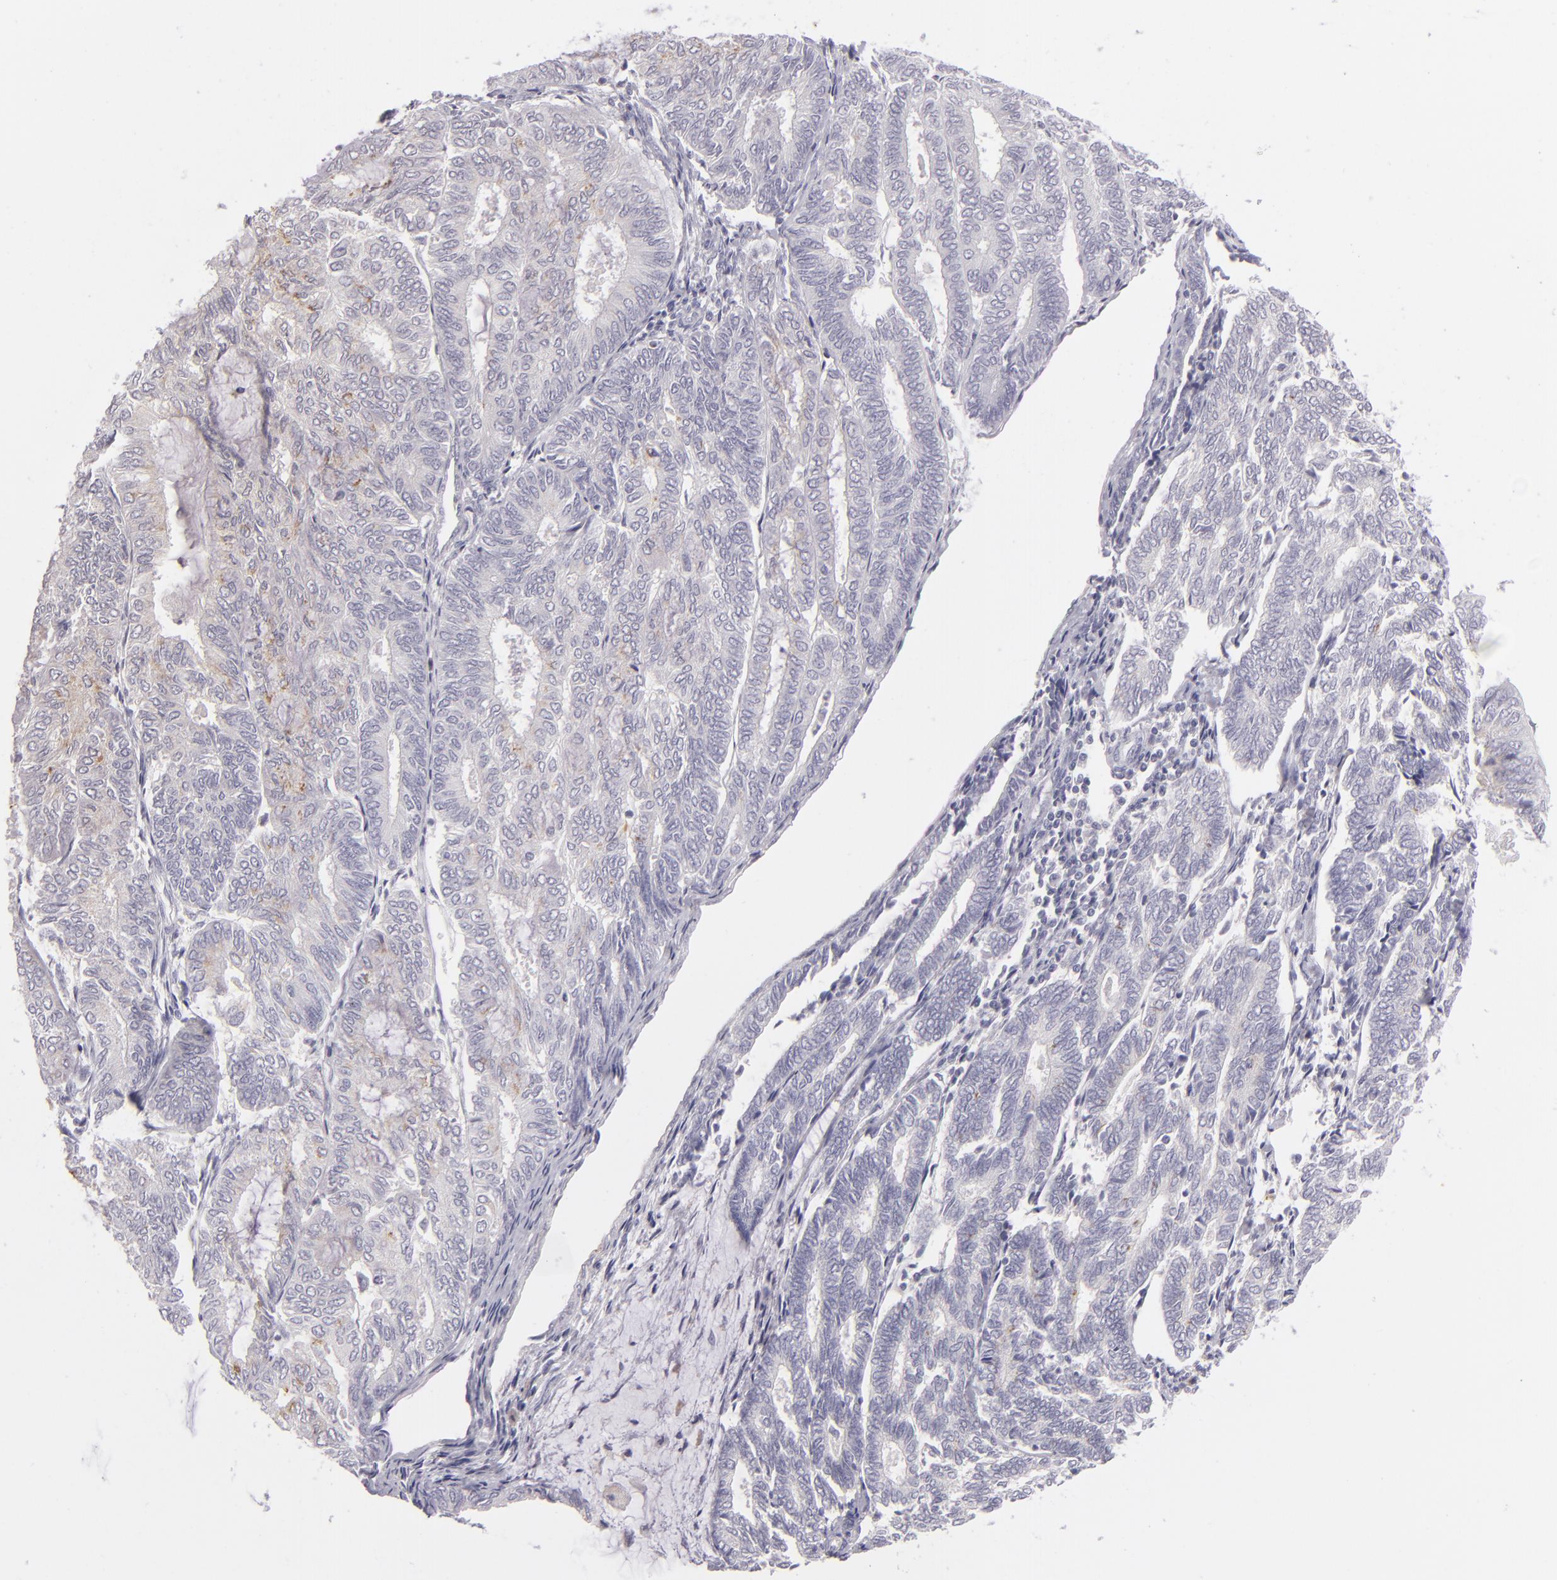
{"staining": {"intensity": "weak", "quantity": "<25%", "location": "cytoplasmic/membranous"}, "tissue": "endometrial cancer", "cell_type": "Tumor cells", "image_type": "cancer", "snomed": [{"axis": "morphology", "description": "Adenocarcinoma, NOS"}, {"axis": "topography", "description": "Endometrium"}], "caption": "An immunohistochemistry (IHC) histopathology image of endometrial cancer (adenocarcinoma) is shown. There is no staining in tumor cells of endometrial cancer (adenocarcinoma).", "gene": "TNNC1", "patient": {"sex": "female", "age": 59}}